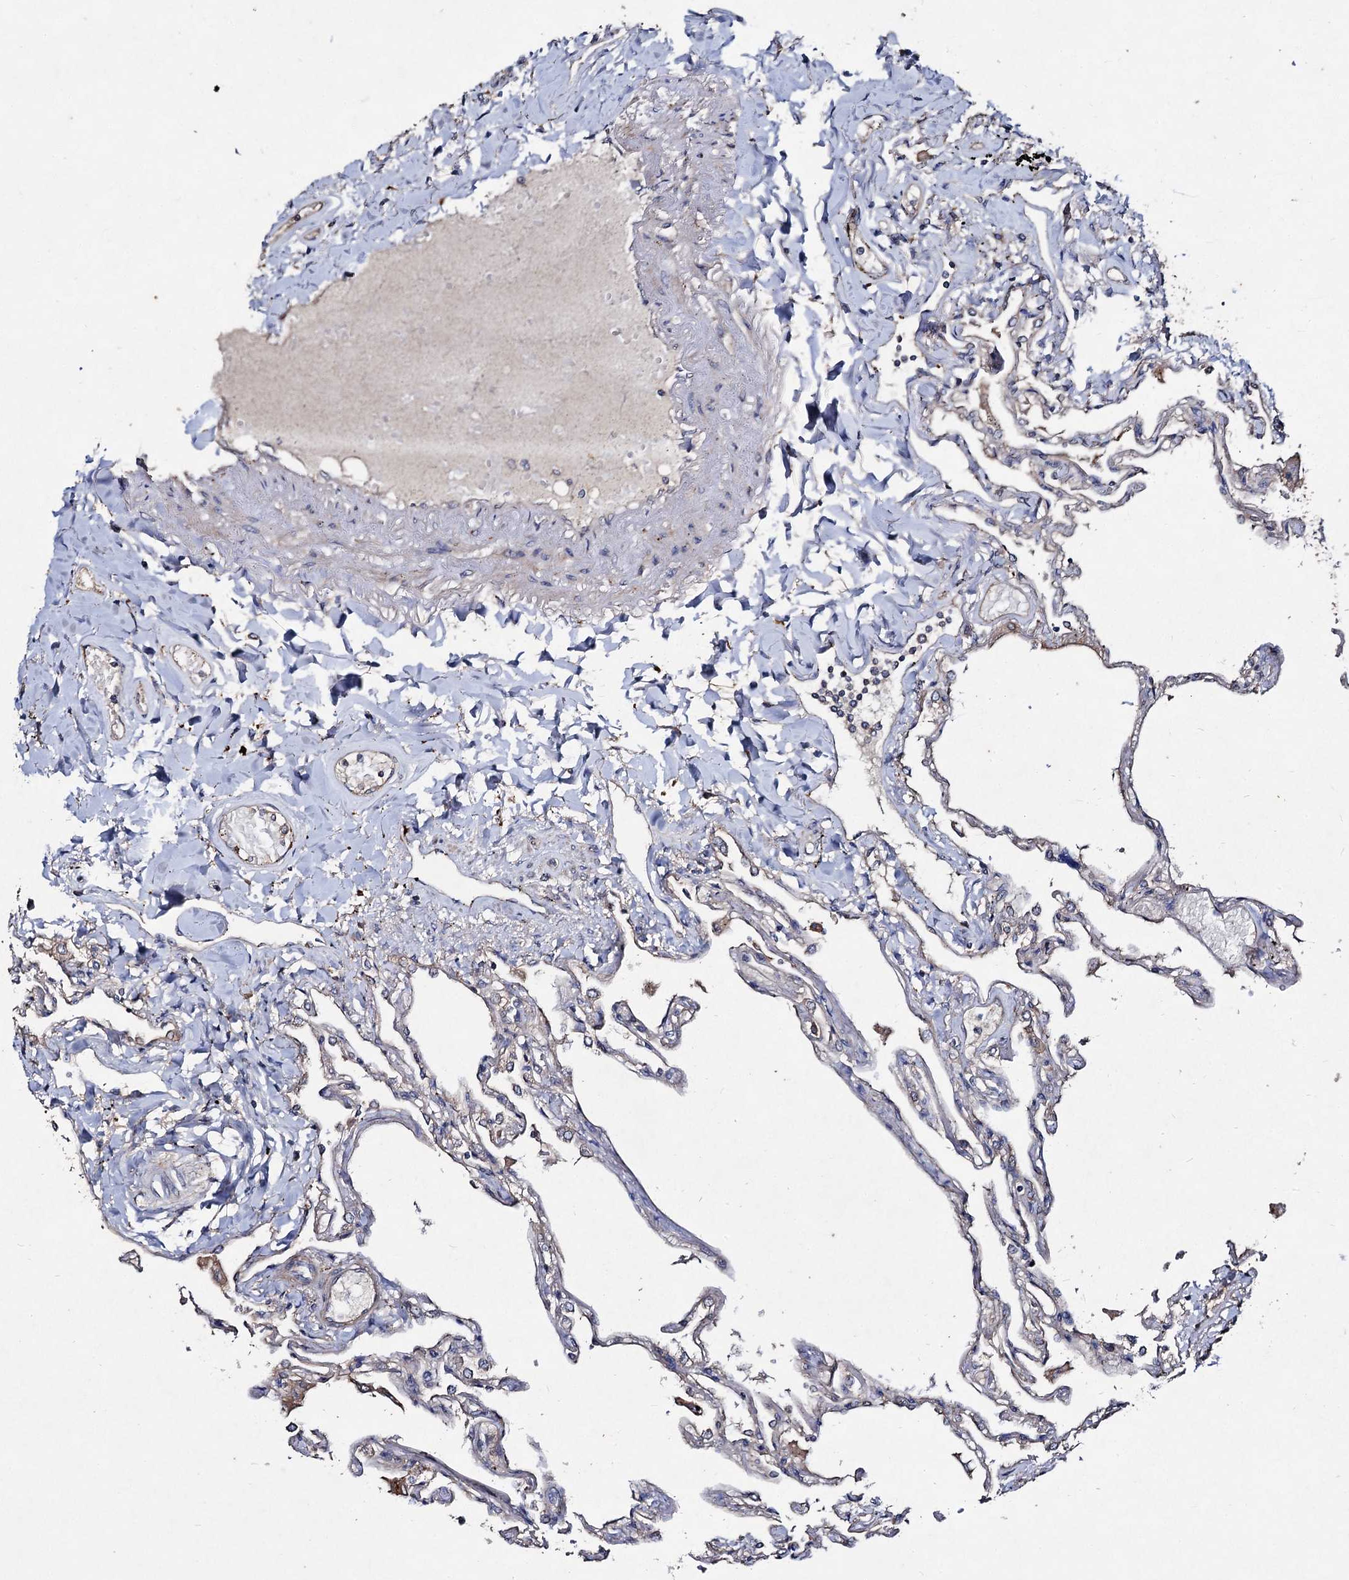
{"staining": {"intensity": "weak", "quantity": "25%-75%", "location": "cytoplasmic/membranous"}, "tissue": "lung", "cell_type": "Alveolar cells", "image_type": "normal", "snomed": [{"axis": "morphology", "description": "Normal tissue, NOS"}, {"axis": "topography", "description": "Lung"}], "caption": "Immunohistochemistry (IHC) (DAB) staining of unremarkable lung shows weak cytoplasmic/membranous protein staining in approximately 25%-75% of alveolar cells. (Brightfield microscopy of DAB IHC at high magnification).", "gene": "VPS29", "patient": {"sex": "female", "age": 67}}